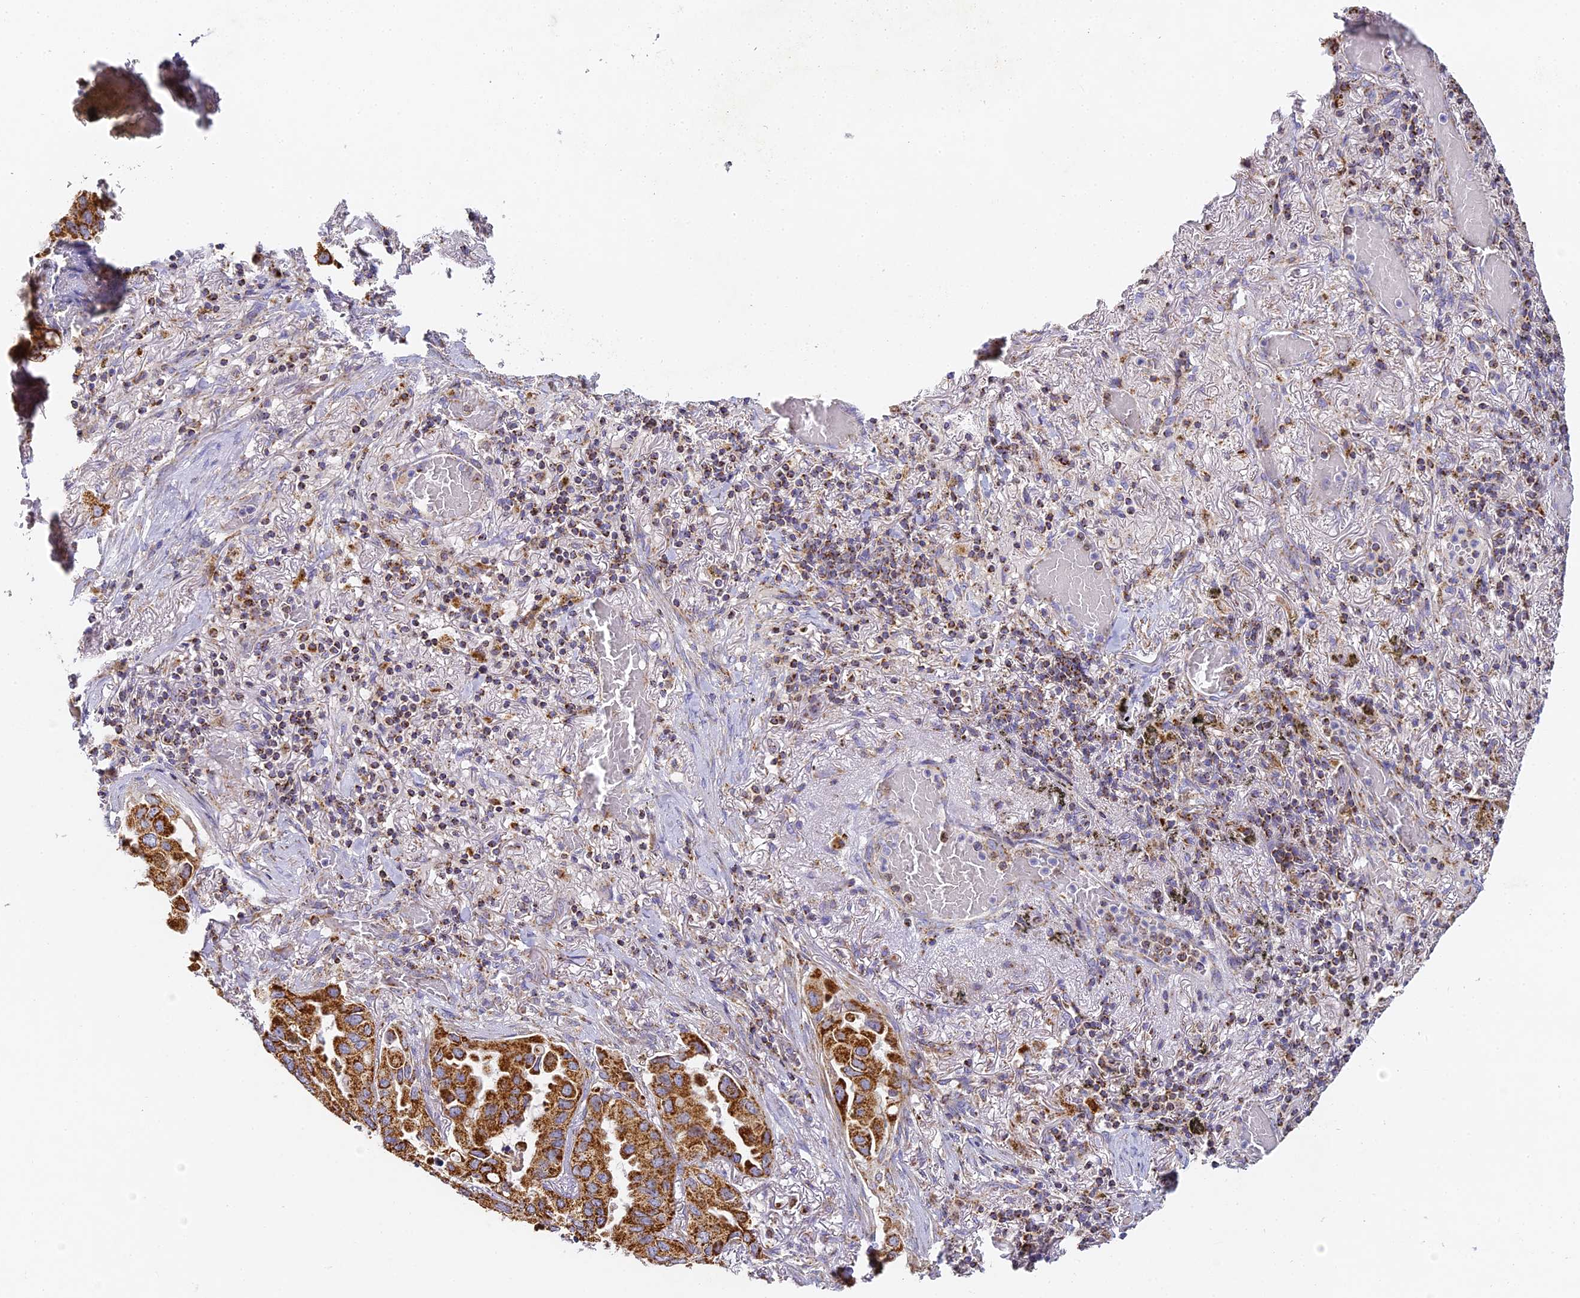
{"staining": {"intensity": "strong", "quantity": ">75%", "location": "cytoplasmic/membranous"}, "tissue": "lung cancer", "cell_type": "Tumor cells", "image_type": "cancer", "snomed": [{"axis": "morphology", "description": "Adenocarcinoma, NOS"}, {"axis": "topography", "description": "Lung"}], "caption": "The photomicrograph shows a brown stain indicating the presence of a protein in the cytoplasmic/membranous of tumor cells in adenocarcinoma (lung). Immunohistochemistry stains the protein of interest in brown and the nuclei are stained blue.", "gene": "DONSON", "patient": {"sex": "male", "age": 64}}